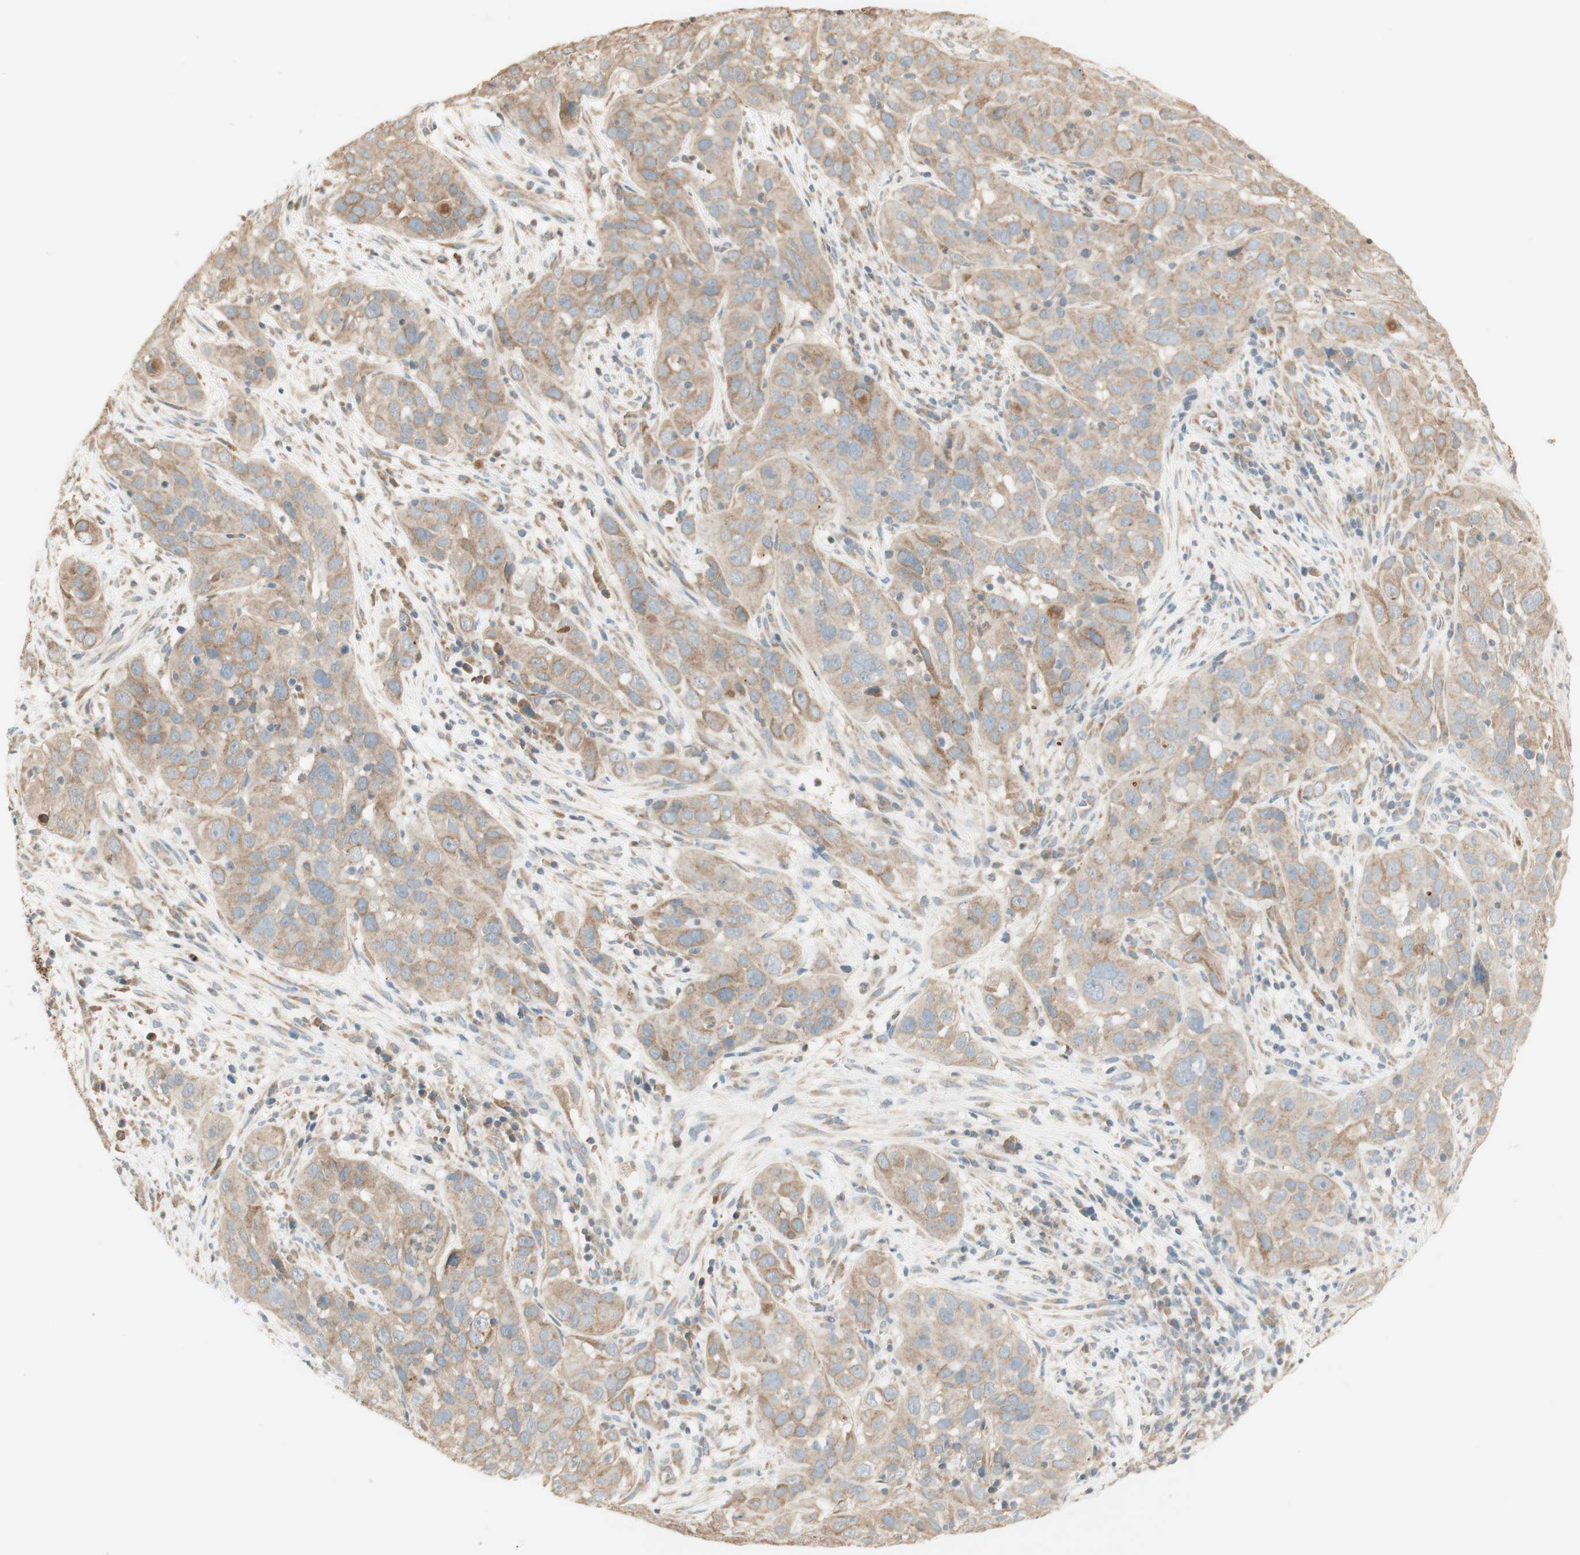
{"staining": {"intensity": "weak", "quantity": ">75%", "location": "cytoplasmic/membranous"}, "tissue": "cervical cancer", "cell_type": "Tumor cells", "image_type": "cancer", "snomed": [{"axis": "morphology", "description": "Squamous cell carcinoma, NOS"}, {"axis": "topography", "description": "Cervix"}], "caption": "Cervical squamous cell carcinoma stained for a protein (brown) exhibits weak cytoplasmic/membranous positive expression in approximately >75% of tumor cells.", "gene": "CLCN2", "patient": {"sex": "female", "age": 32}}